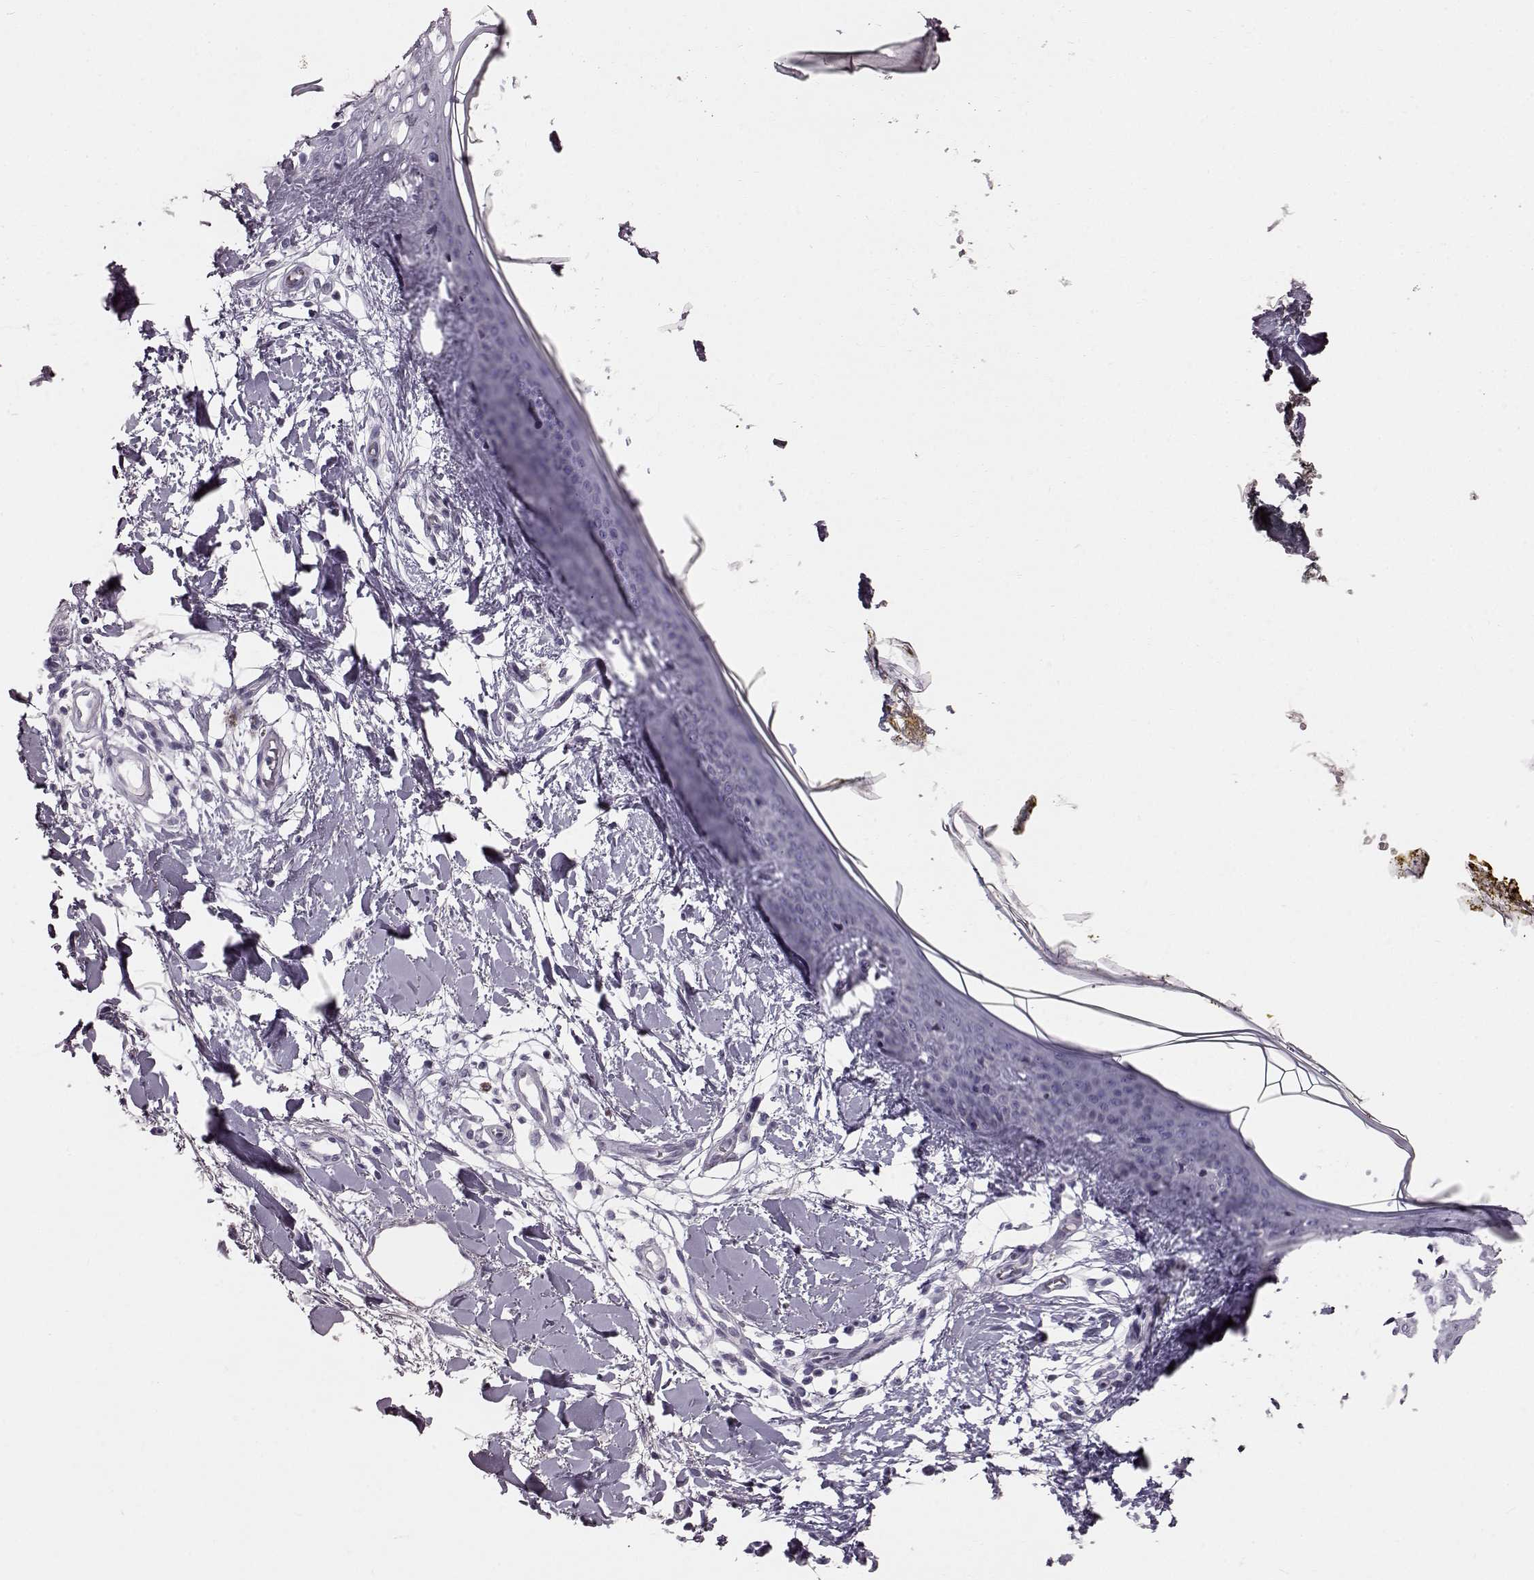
{"staining": {"intensity": "negative", "quantity": "none", "location": "none"}, "tissue": "skin", "cell_type": "Fibroblasts", "image_type": "normal", "snomed": [{"axis": "morphology", "description": "Normal tissue, NOS"}, {"axis": "topography", "description": "Skin"}], "caption": "The micrograph exhibits no significant staining in fibroblasts of skin.", "gene": "TCHHL1", "patient": {"sex": "female", "age": 34}}